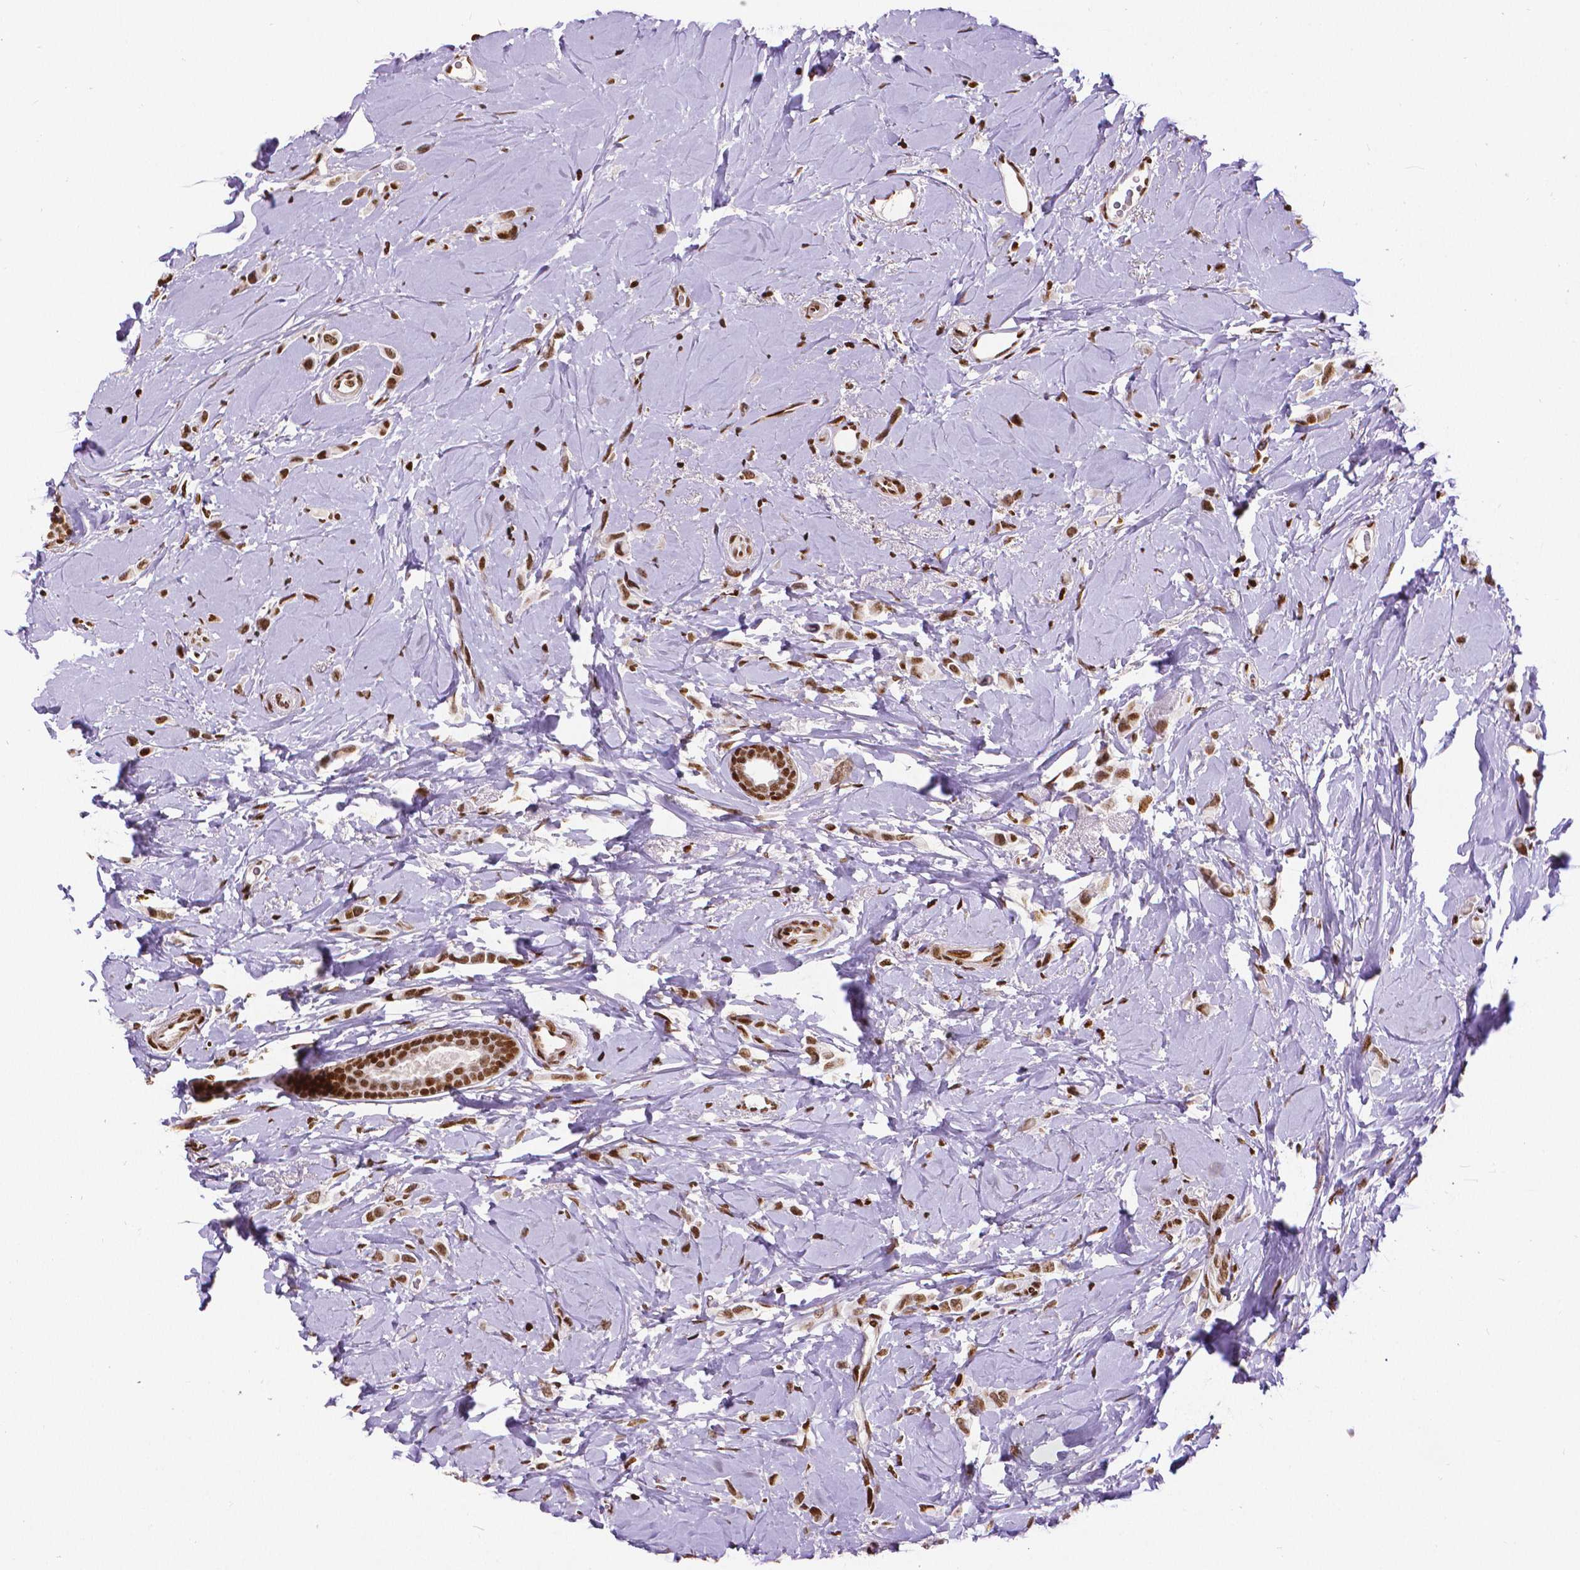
{"staining": {"intensity": "moderate", "quantity": ">75%", "location": "nuclear"}, "tissue": "breast cancer", "cell_type": "Tumor cells", "image_type": "cancer", "snomed": [{"axis": "morphology", "description": "Lobular carcinoma"}, {"axis": "topography", "description": "Breast"}], "caption": "Breast cancer tissue demonstrates moderate nuclear positivity in about >75% of tumor cells, visualized by immunohistochemistry. (IHC, brightfield microscopy, high magnification).", "gene": "CTCF", "patient": {"sex": "female", "age": 66}}